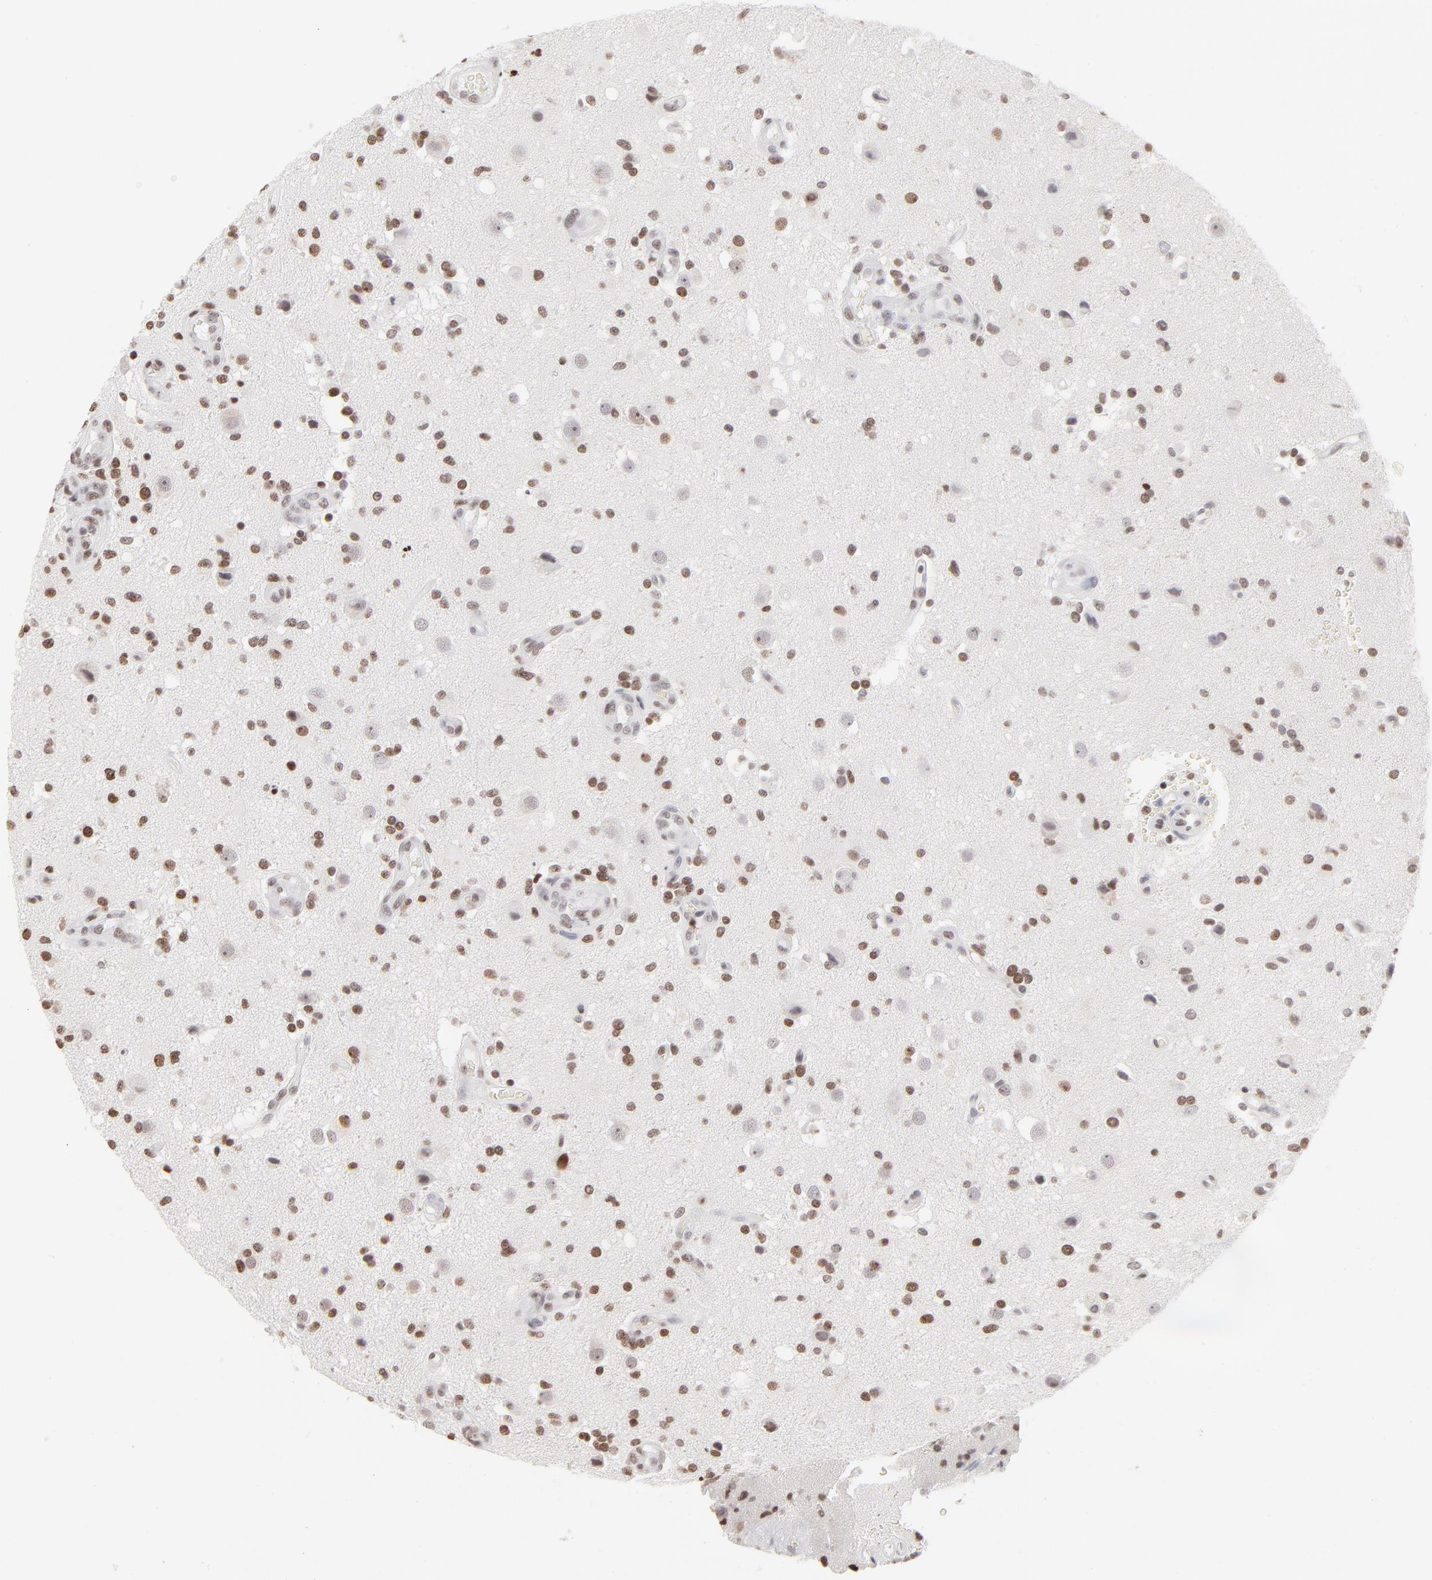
{"staining": {"intensity": "strong", "quantity": "25%-75%", "location": "nuclear"}, "tissue": "glioma", "cell_type": "Tumor cells", "image_type": "cancer", "snomed": [{"axis": "morphology", "description": "Normal tissue, NOS"}, {"axis": "morphology", "description": "Glioma, malignant, High grade"}, {"axis": "topography", "description": "Cerebral cortex"}], "caption": "Approximately 25%-75% of tumor cells in glioma demonstrate strong nuclear protein expression as visualized by brown immunohistochemical staining.", "gene": "PARP1", "patient": {"sex": "male", "age": 75}}